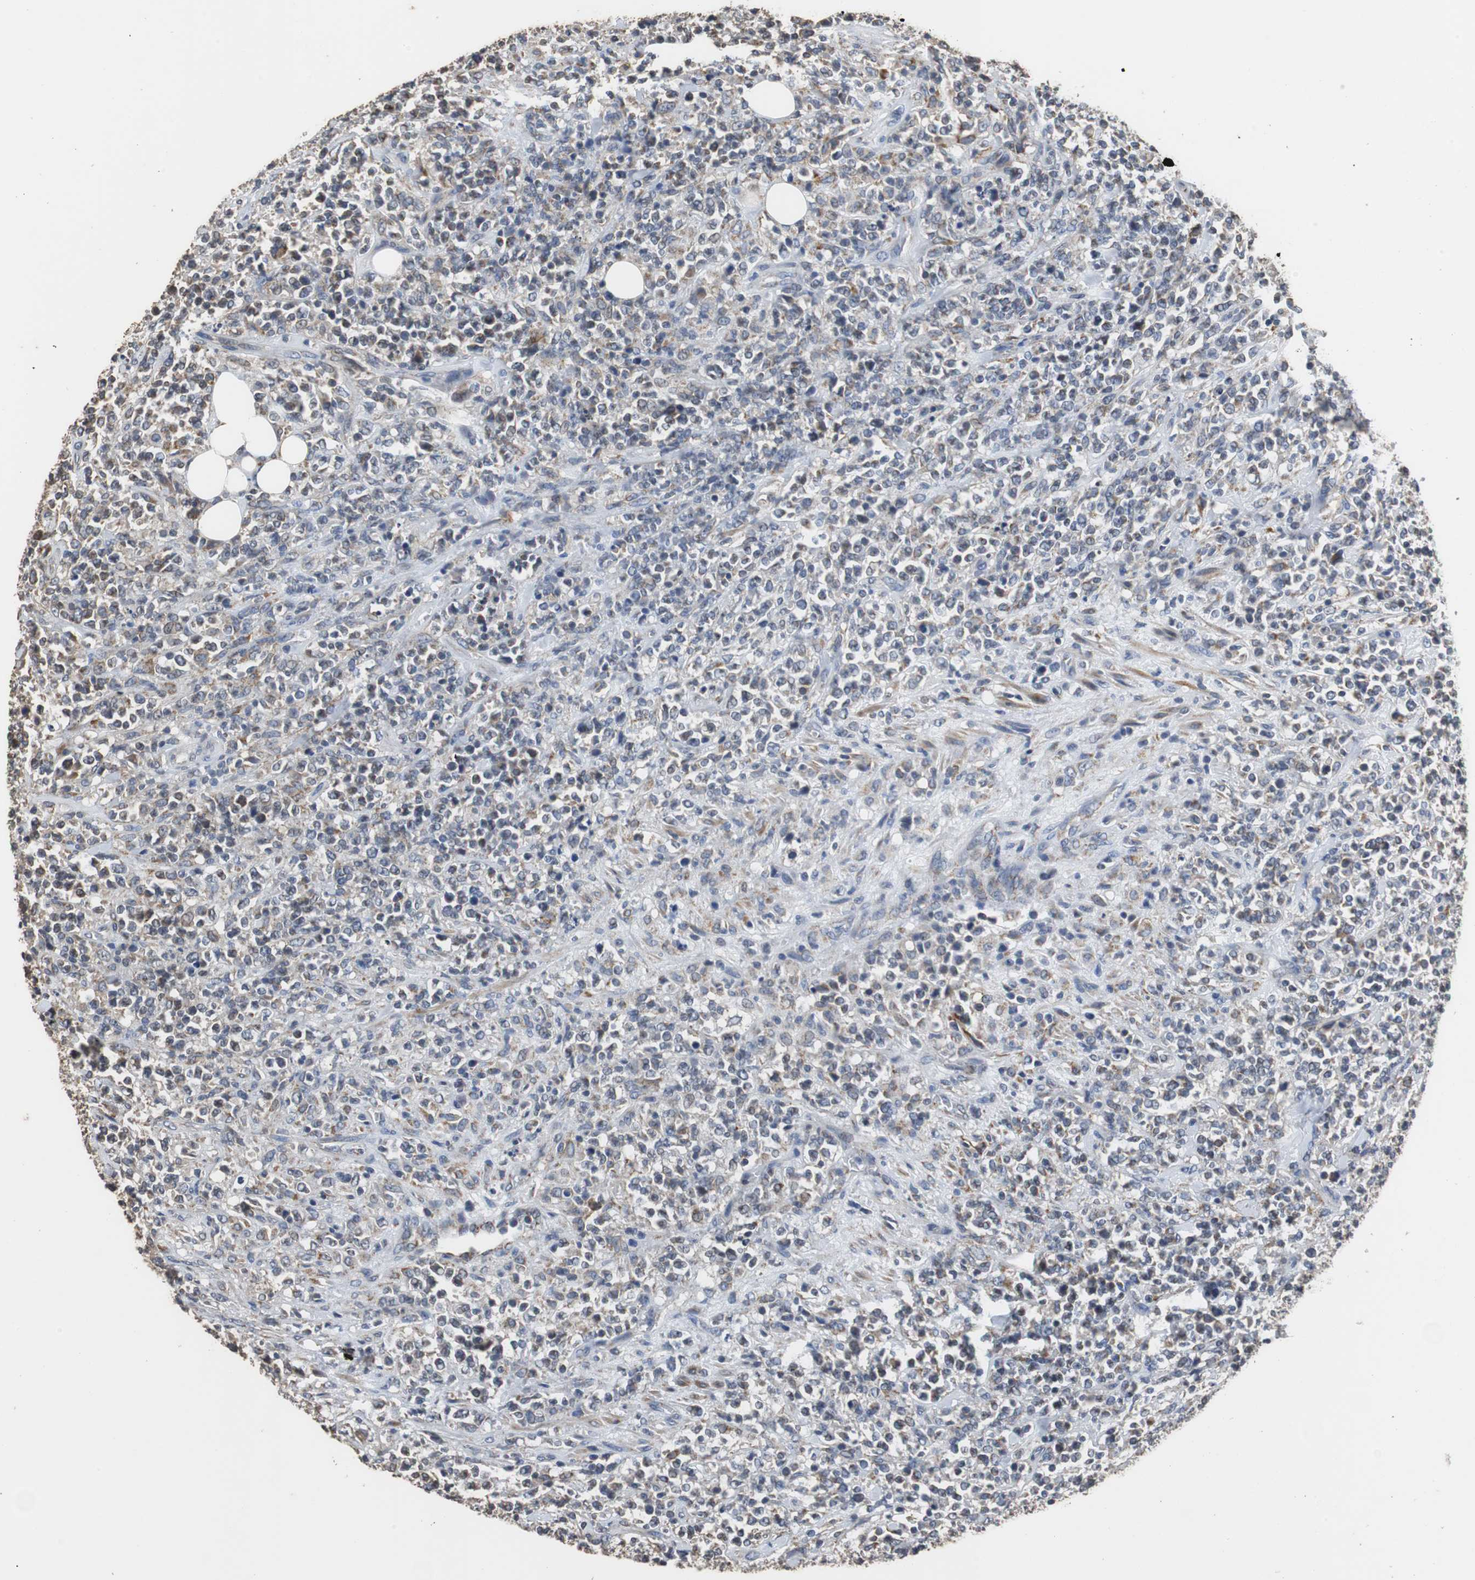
{"staining": {"intensity": "weak", "quantity": "<25%", "location": "cytoplasmic/membranous"}, "tissue": "lymphoma", "cell_type": "Tumor cells", "image_type": "cancer", "snomed": [{"axis": "morphology", "description": "Malignant lymphoma, non-Hodgkin's type, High grade"}, {"axis": "topography", "description": "Soft tissue"}], "caption": "IHC image of human lymphoma stained for a protein (brown), which shows no staining in tumor cells.", "gene": "HMGCL", "patient": {"sex": "male", "age": 18}}